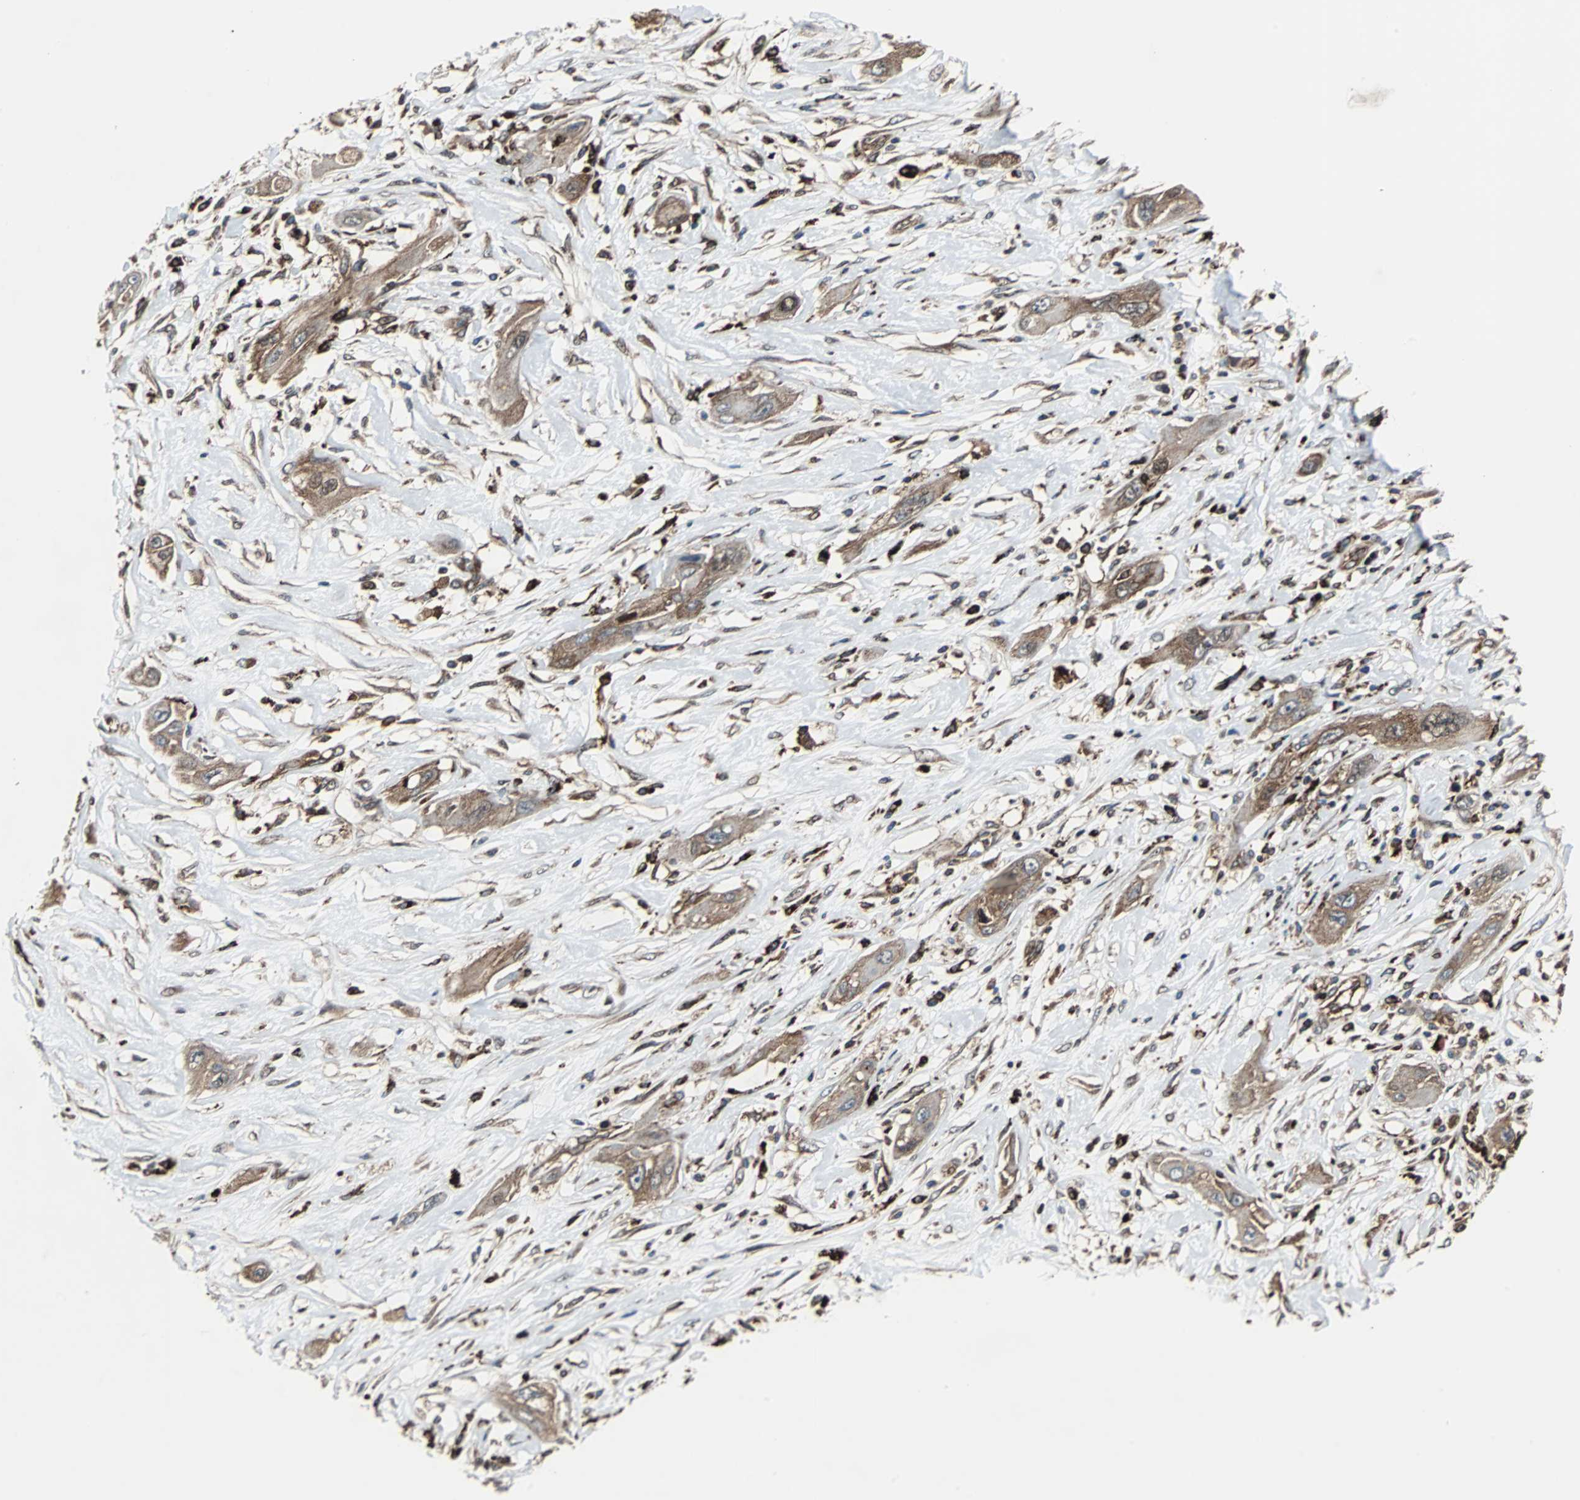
{"staining": {"intensity": "strong", "quantity": ">75%", "location": "cytoplasmic/membranous"}, "tissue": "lung cancer", "cell_type": "Tumor cells", "image_type": "cancer", "snomed": [{"axis": "morphology", "description": "Squamous cell carcinoma, NOS"}, {"axis": "topography", "description": "Lung"}], "caption": "The histopathology image displays immunohistochemical staining of squamous cell carcinoma (lung). There is strong cytoplasmic/membranous staining is appreciated in about >75% of tumor cells.", "gene": "RELA", "patient": {"sex": "female", "age": 47}}